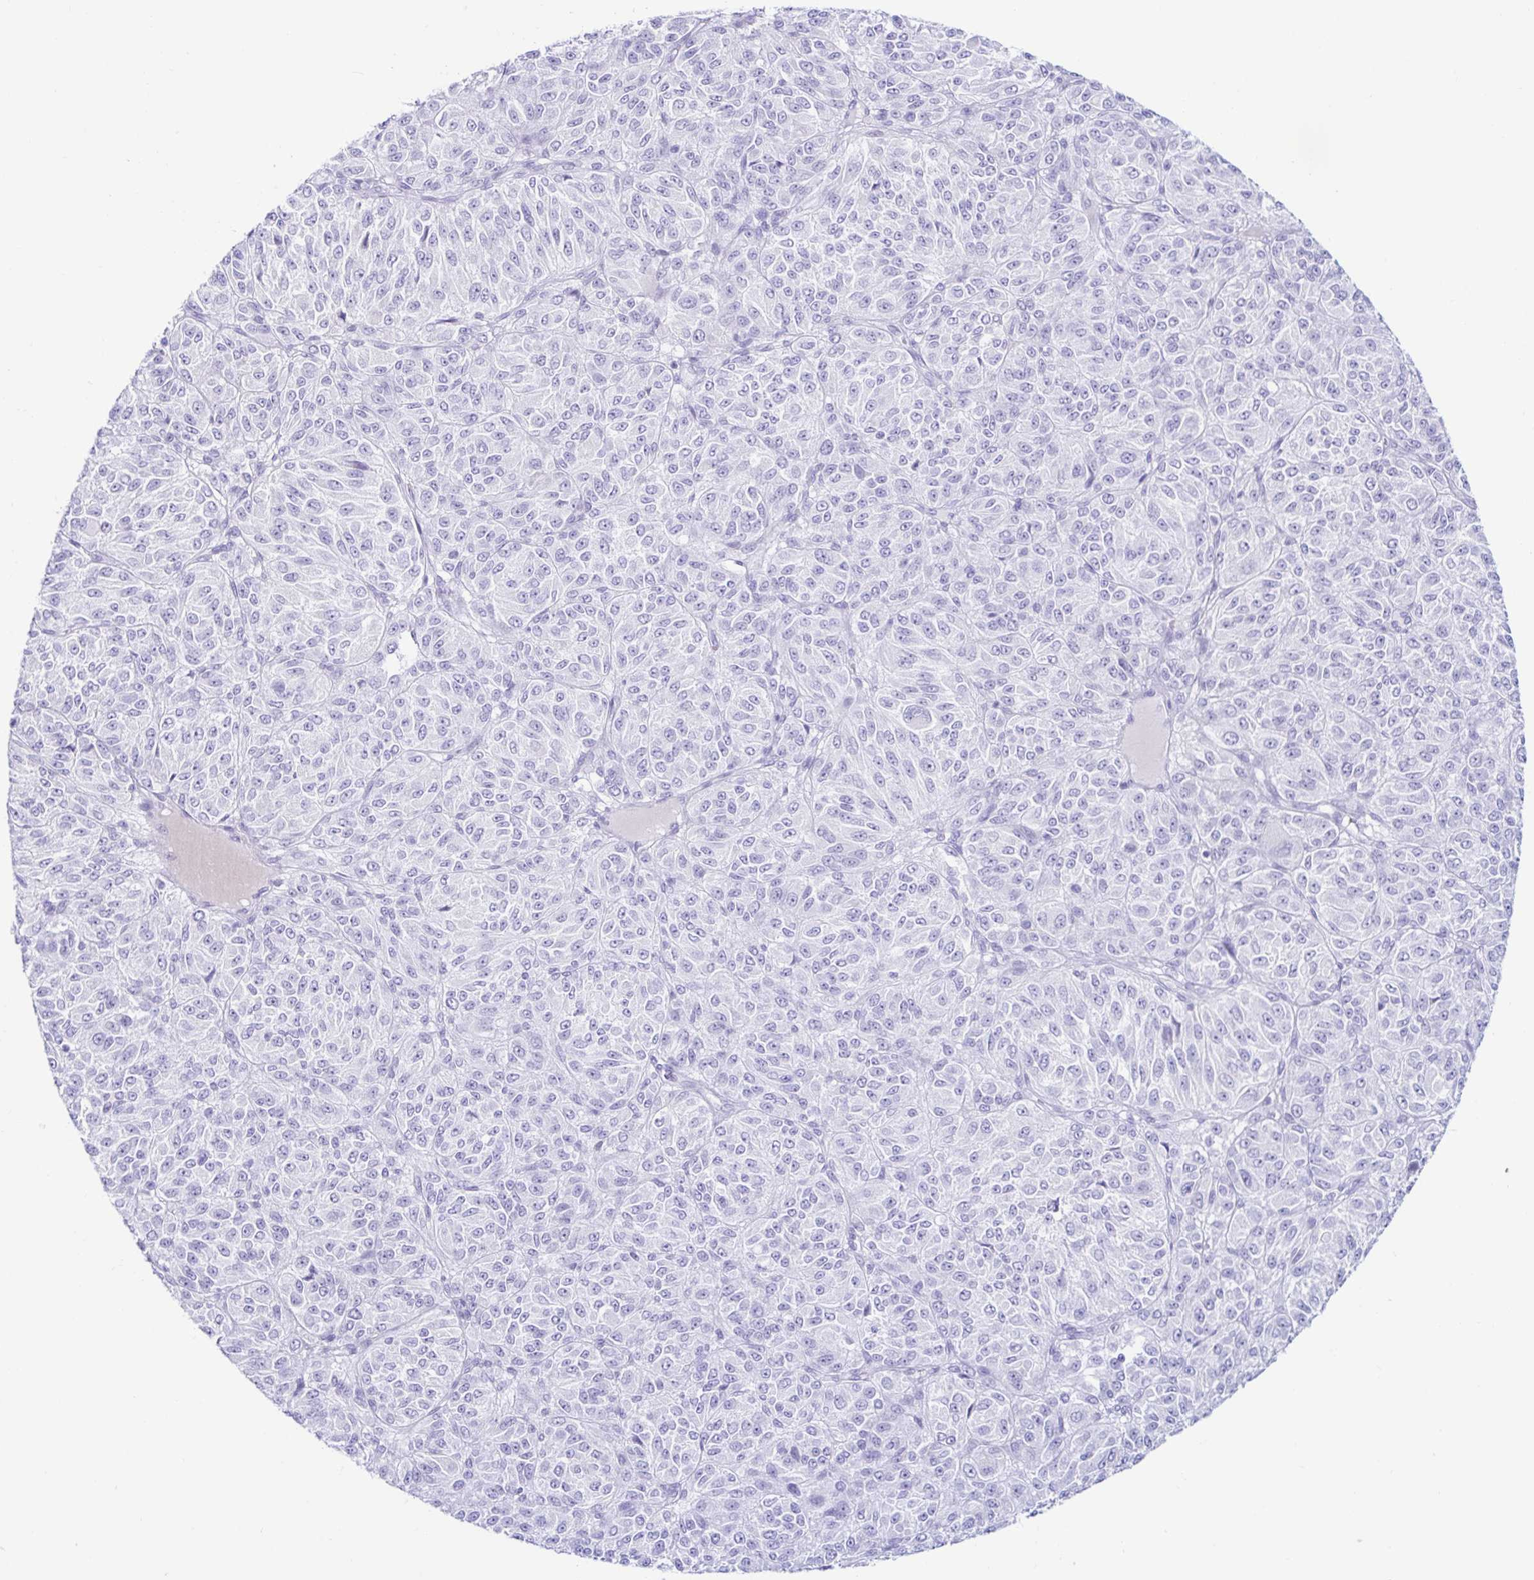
{"staining": {"intensity": "negative", "quantity": "none", "location": "none"}, "tissue": "melanoma", "cell_type": "Tumor cells", "image_type": "cancer", "snomed": [{"axis": "morphology", "description": "Malignant melanoma, Metastatic site"}, {"axis": "topography", "description": "Brain"}], "caption": "Immunohistochemistry of human melanoma demonstrates no staining in tumor cells.", "gene": "BEST1", "patient": {"sex": "female", "age": 56}}